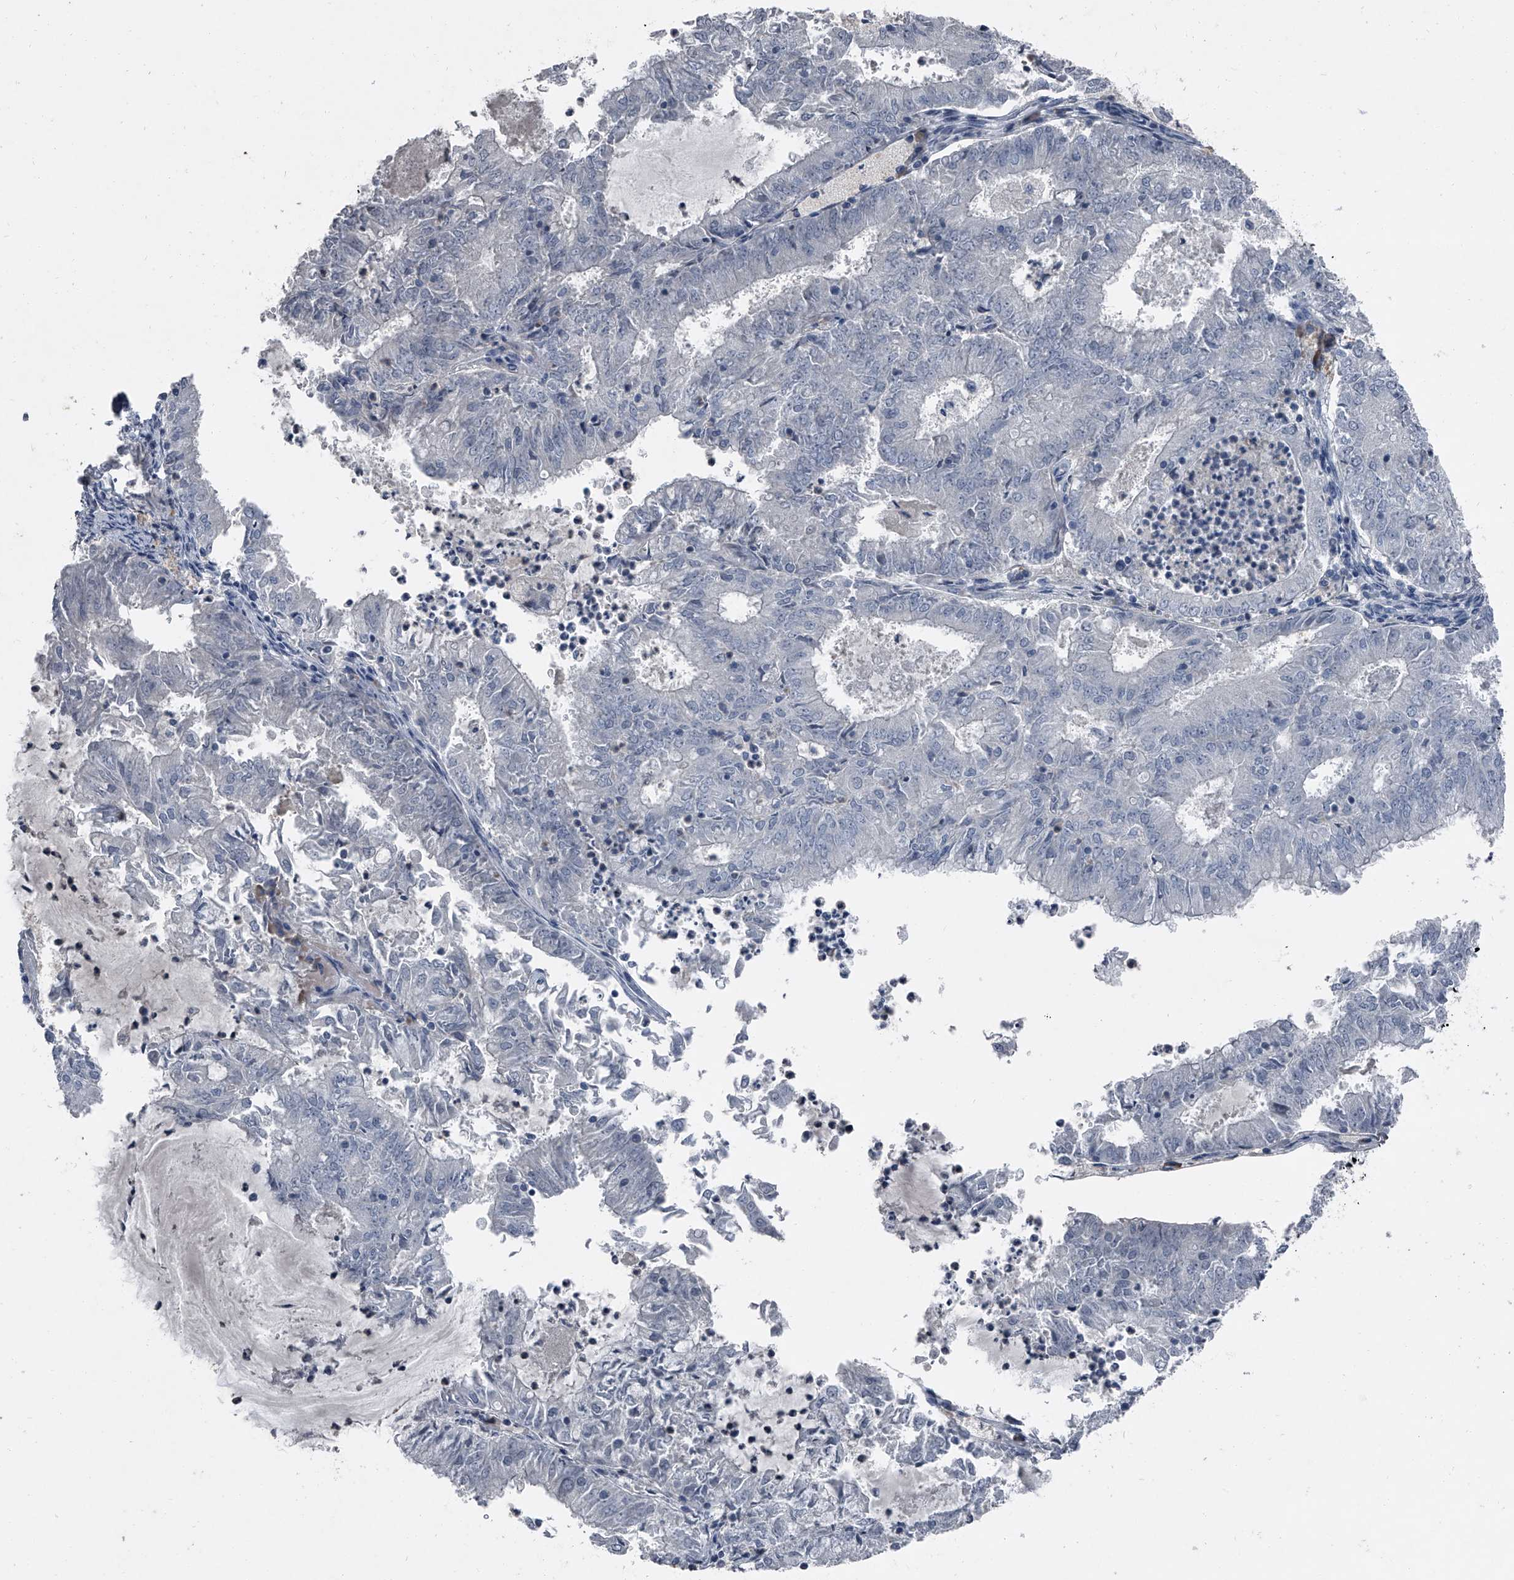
{"staining": {"intensity": "negative", "quantity": "none", "location": "none"}, "tissue": "endometrial cancer", "cell_type": "Tumor cells", "image_type": "cancer", "snomed": [{"axis": "morphology", "description": "Adenocarcinoma, NOS"}, {"axis": "topography", "description": "Endometrium"}], "caption": "Endometrial cancer (adenocarcinoma) was stained to show a protein in brown. There is no significant staining in tumor cells.", "gene": "HEPHL1", "patient": {"sex": "female", "age": 57}}